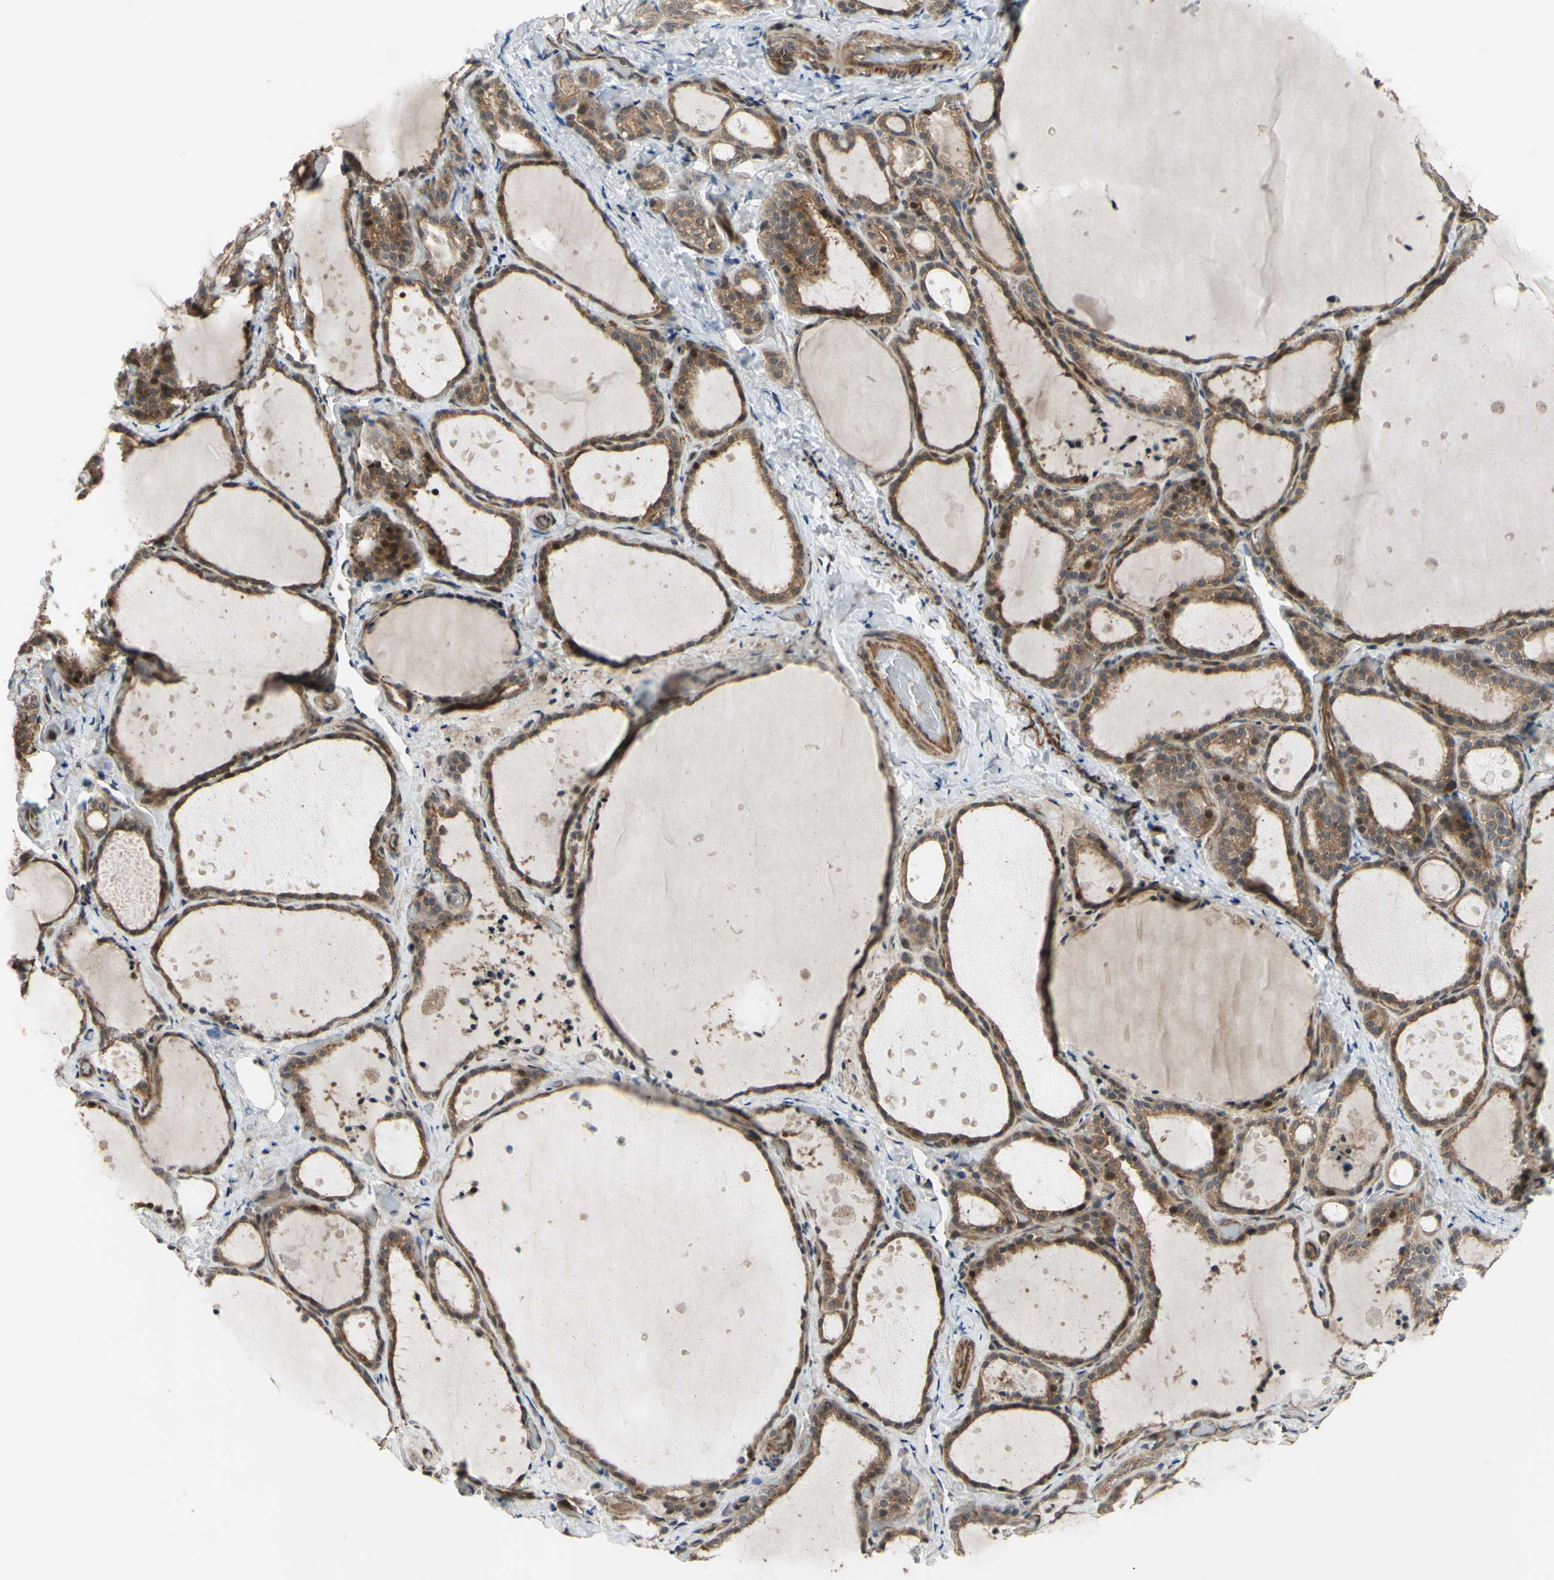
{"staining": {"intensity": "moderate", "quantity": ">75%", "location": "cytoplasmic/membranous,nuclear"}, "tissue": "thyroid gland", "cell_type": "Glandular cells", "image_type": "normal", "snomed": [{"axis": "morphology", "description": "Normal tissue, NOS"}, {"axis": "topography", "description": "Thyroid gland"}], "caption": "The photomicrograph shows immunohistochemical staining of benign thyroid gland. There is moderate cytoplasmic/membranous,nuclear staining is present in approximately >75% of glandular cells.", "gene": "COMMD9", "patient": {"sex": "female", "age": 44}}